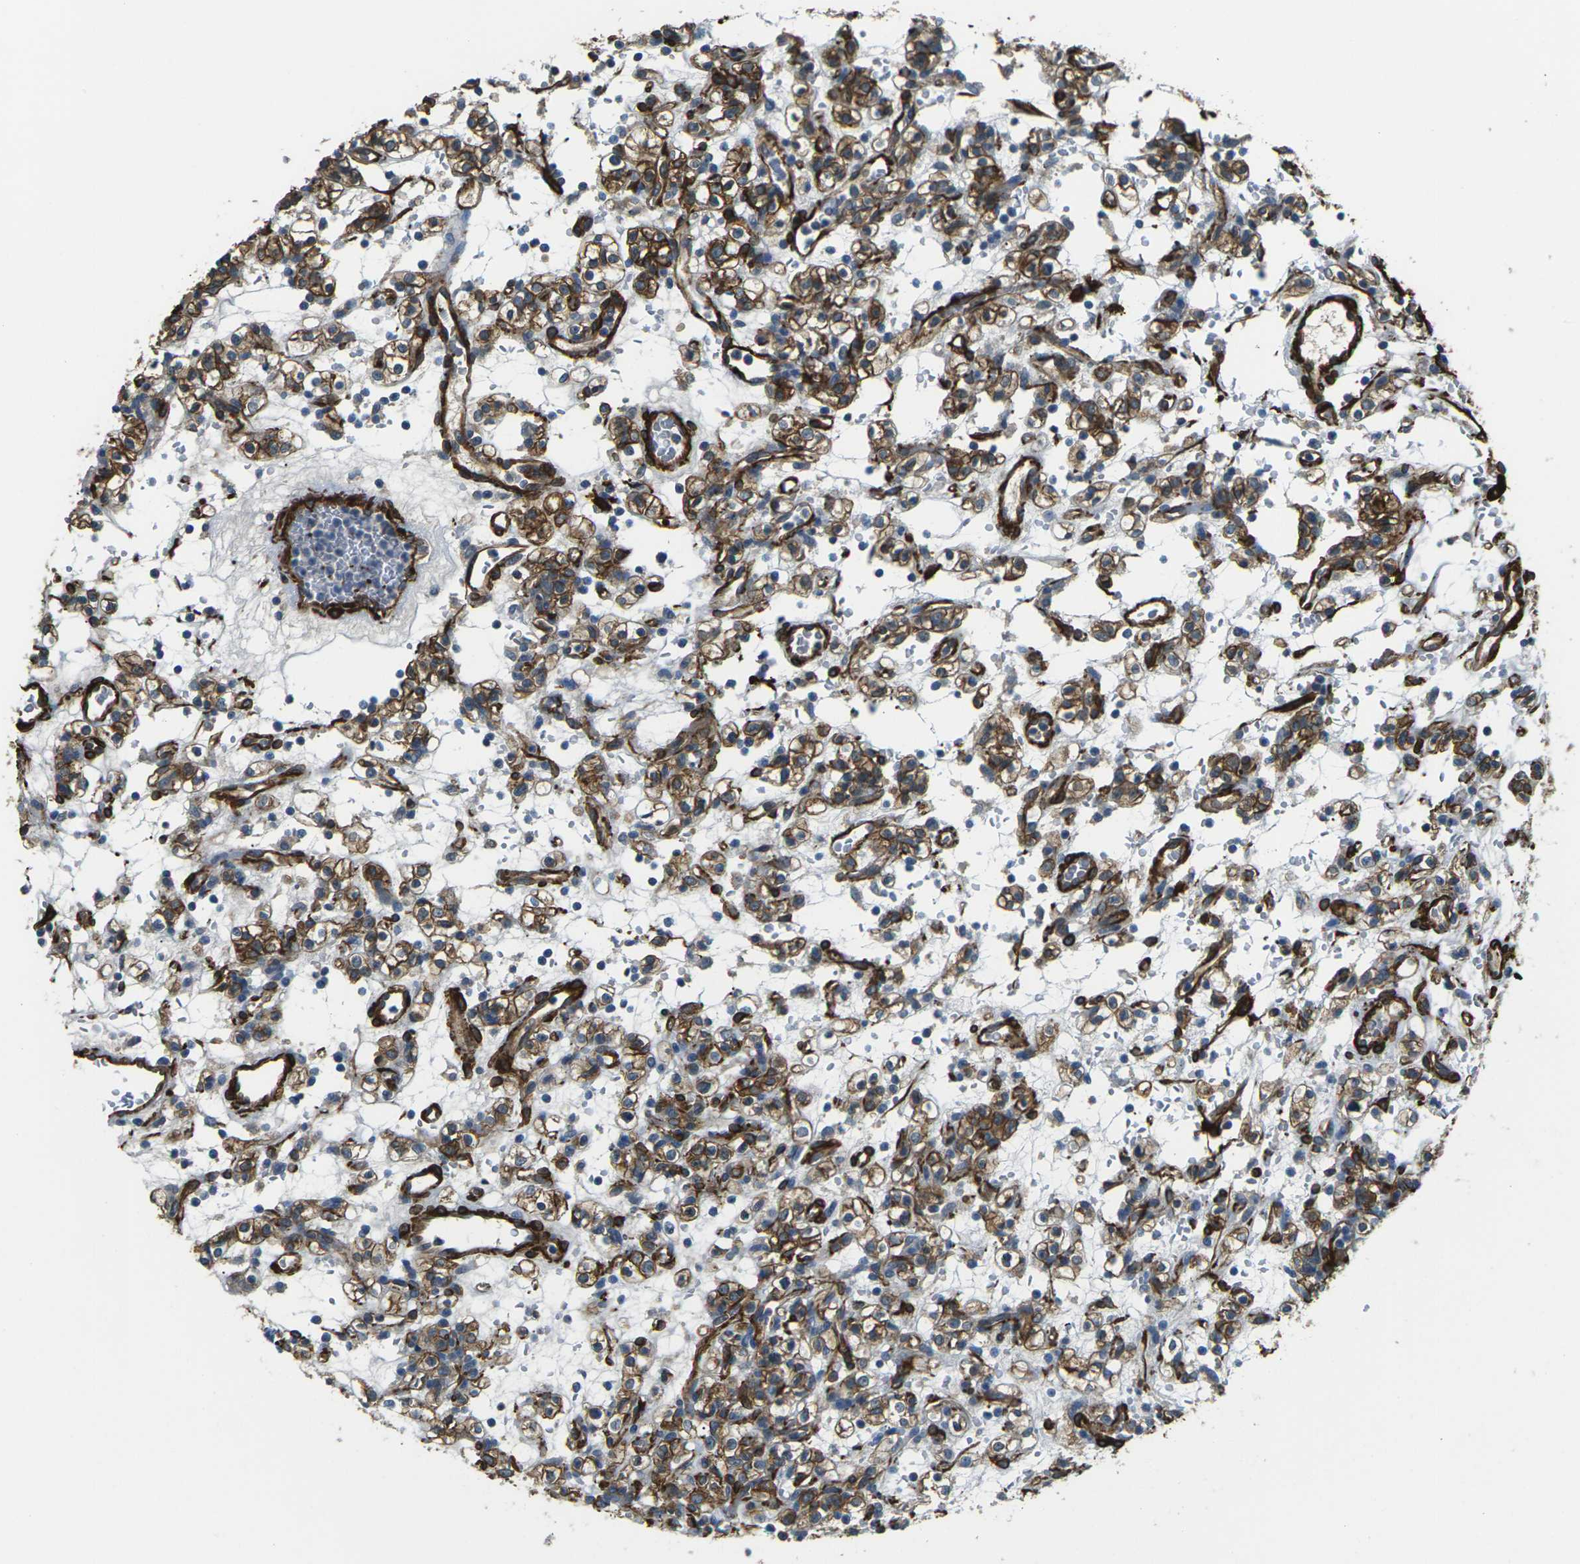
{"staining": {"intensity": "strong", "quantity": ">75%", "location": "cytoplasmic/membranous"}, "tissue": "renal cancer", "cell_type": "Tumor cells", "image_type": "cancer", "snomed": [{"axis": "morphology", "description": "Normal tissue, NOS"}, {"axis": "morphology", "description": "Adenocarcinoma, NOS"}, {"axis": "topography", "description": "Kidney"}], "caption": "Protein staining of renal adenocarcinoma tissue exhibits strong cytoplasmic/membranous positivity in about >75% of tumor cells.", "gene": "GRAMD1C", "patient": {"sex": "female", "age": 72}}